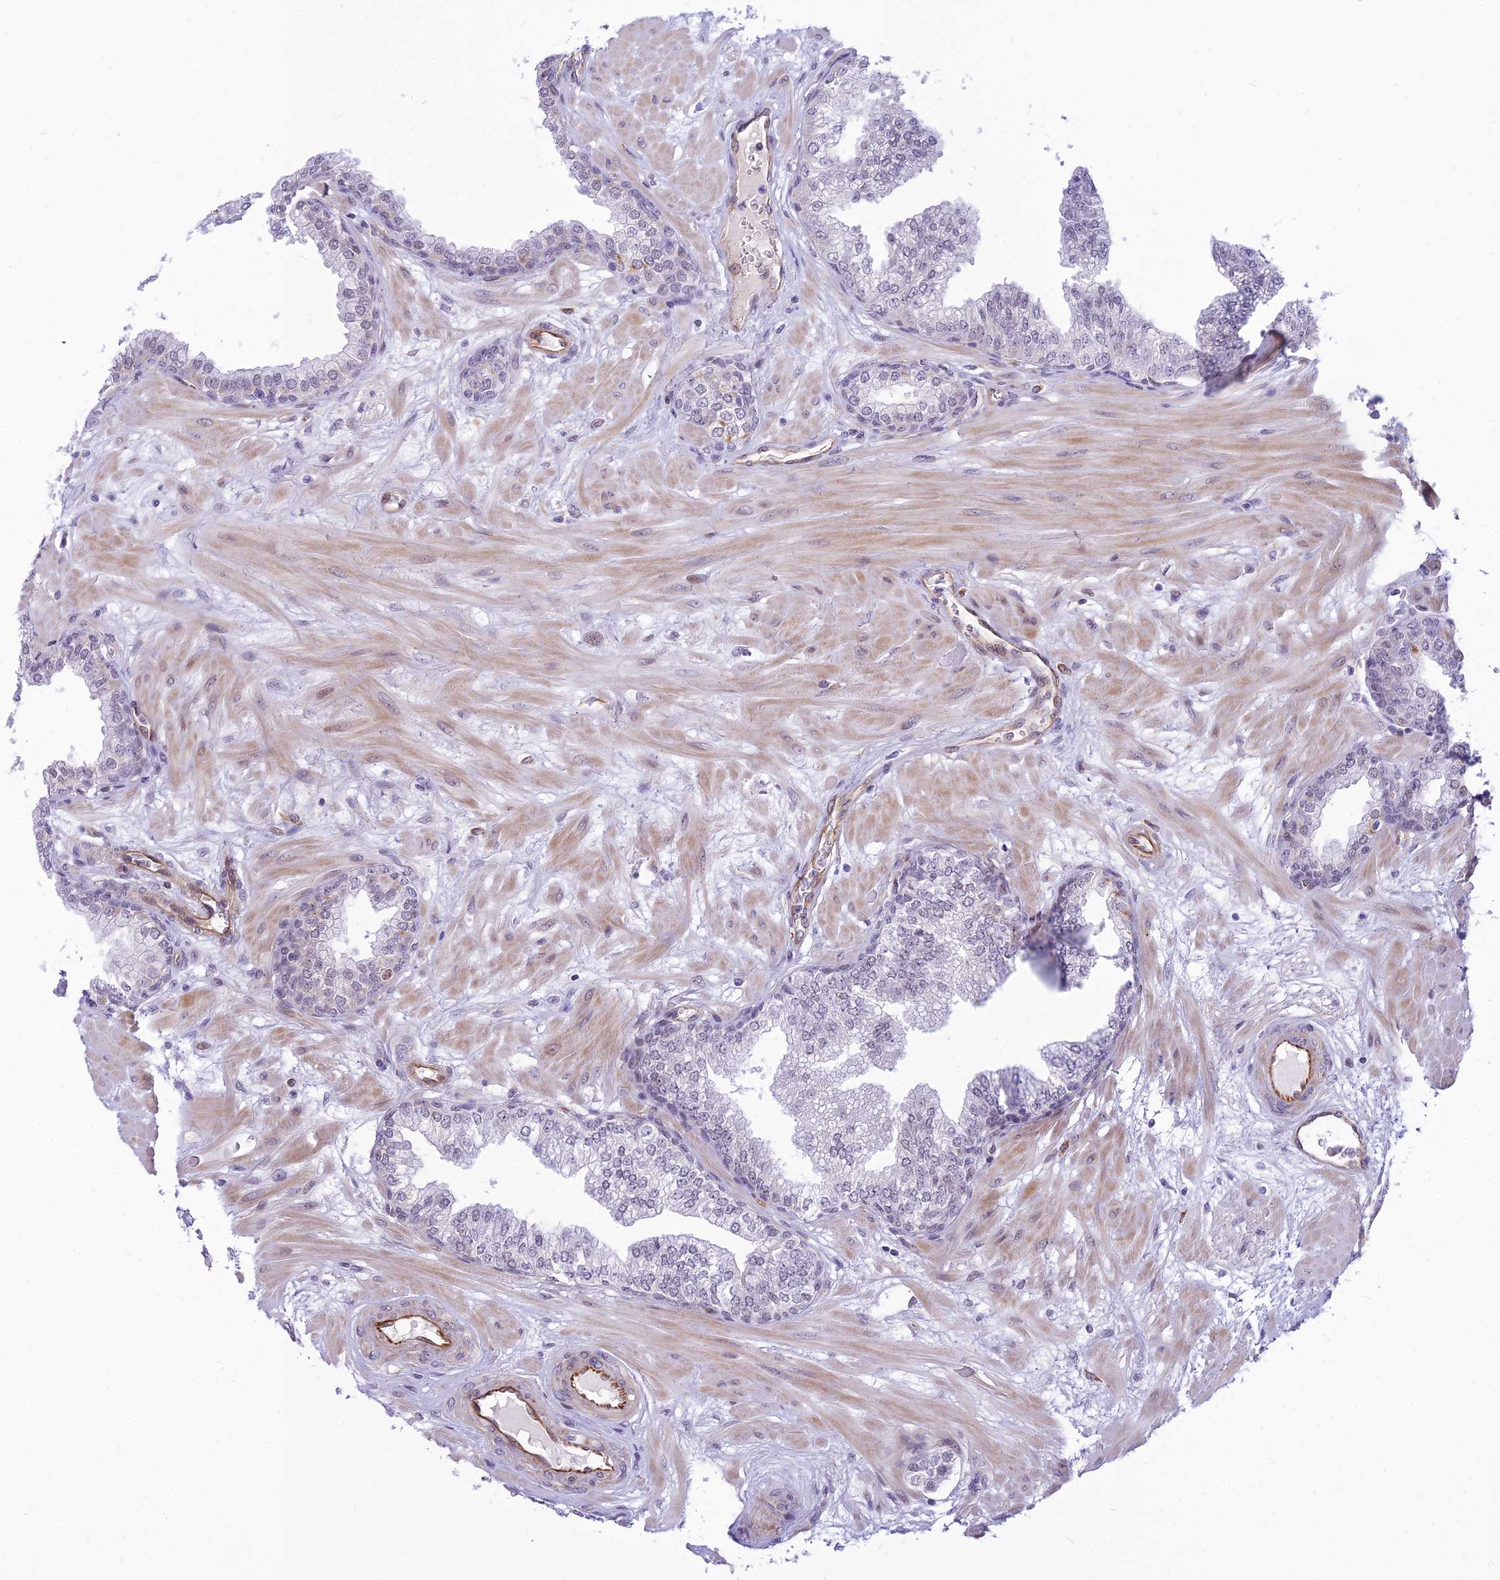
{"staining": {"intensity": "weak", "quantity": "25%-75%", "location": "nuclear"}, "tissue": "prostate", "cell_type": "Glandular cells", "image_type": "normal", "snomed": [{"axis": "morphology", "description": "Normal tissue, NOS"}, {"axis": "morphology", "description": "Urothelial carcinoma, Low grade"}, {"axis": "topography", "description": "Urinary bladder"}, {"axis": "topography", "description": "Prostate"}], "caption": "IHC photomicrograph of benign prostate stained for a protein (brown), which reveals low levels of weak nuclear expression in about 25%-75% of glandular cells.", "gene": "SAPCD2", "patient": {"sex": "male", "age": 60}}